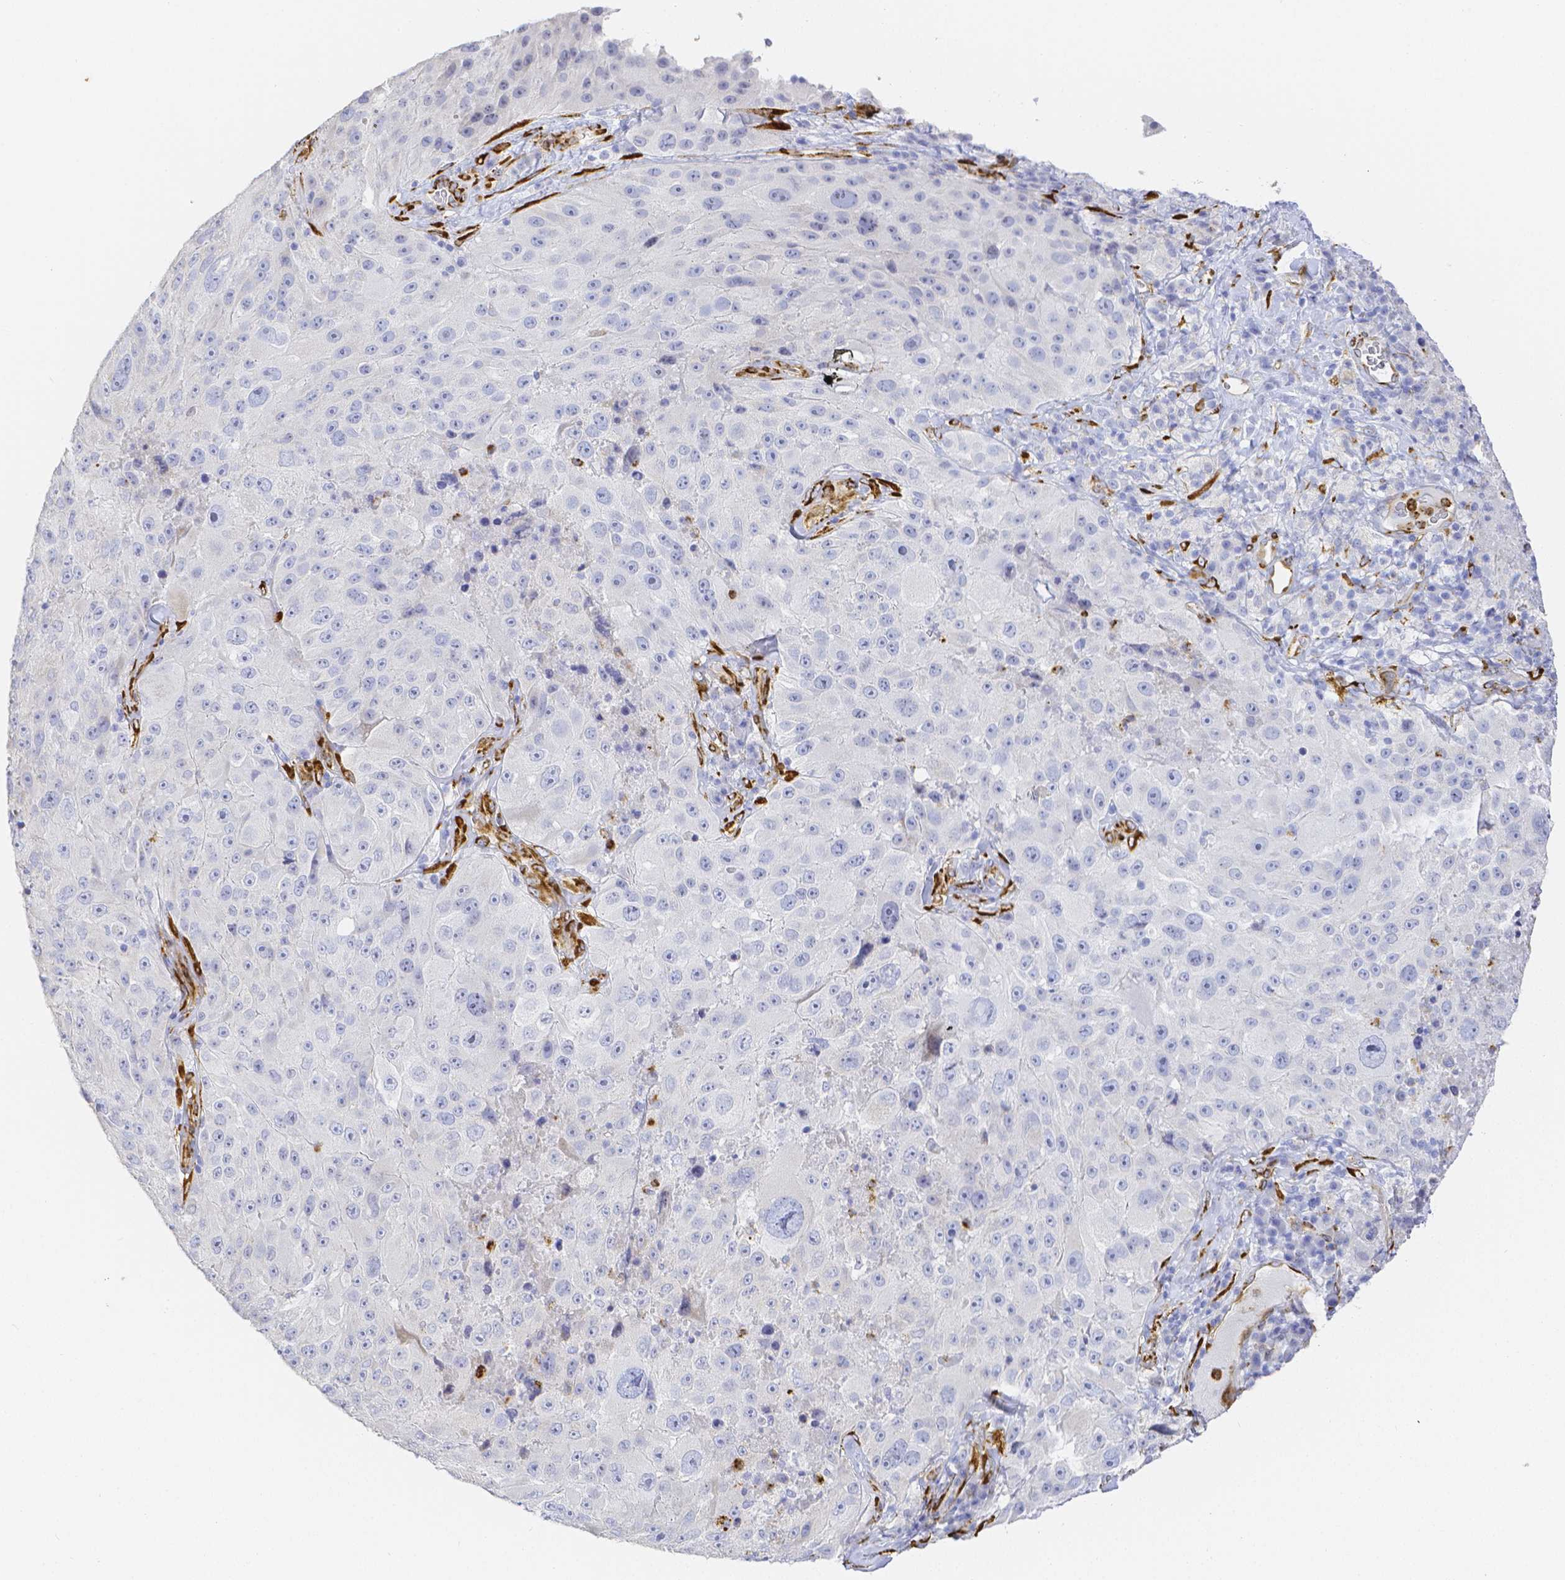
{"staining": {"intensity": "negative", "quantity": "none", "location": "none"}, "tissue": "melanoma", "cell_type": "Tumor cells", "image_type": "cancer", "snomed": [{"axis": "morphology", "description": "Malignant melanoma, Metastatic site"}, {"axis": "topography", "description": "Lymph node"}], "caption": "Tumor cells show no significant protein positivity in malignant melanoma (metastatic site). The staining is performed using DAB brown chromogen with nuclei counter-stained in using hematoxylin.", "gene": "SMURF1", "patient": {"sex": "male", "age": 62}}